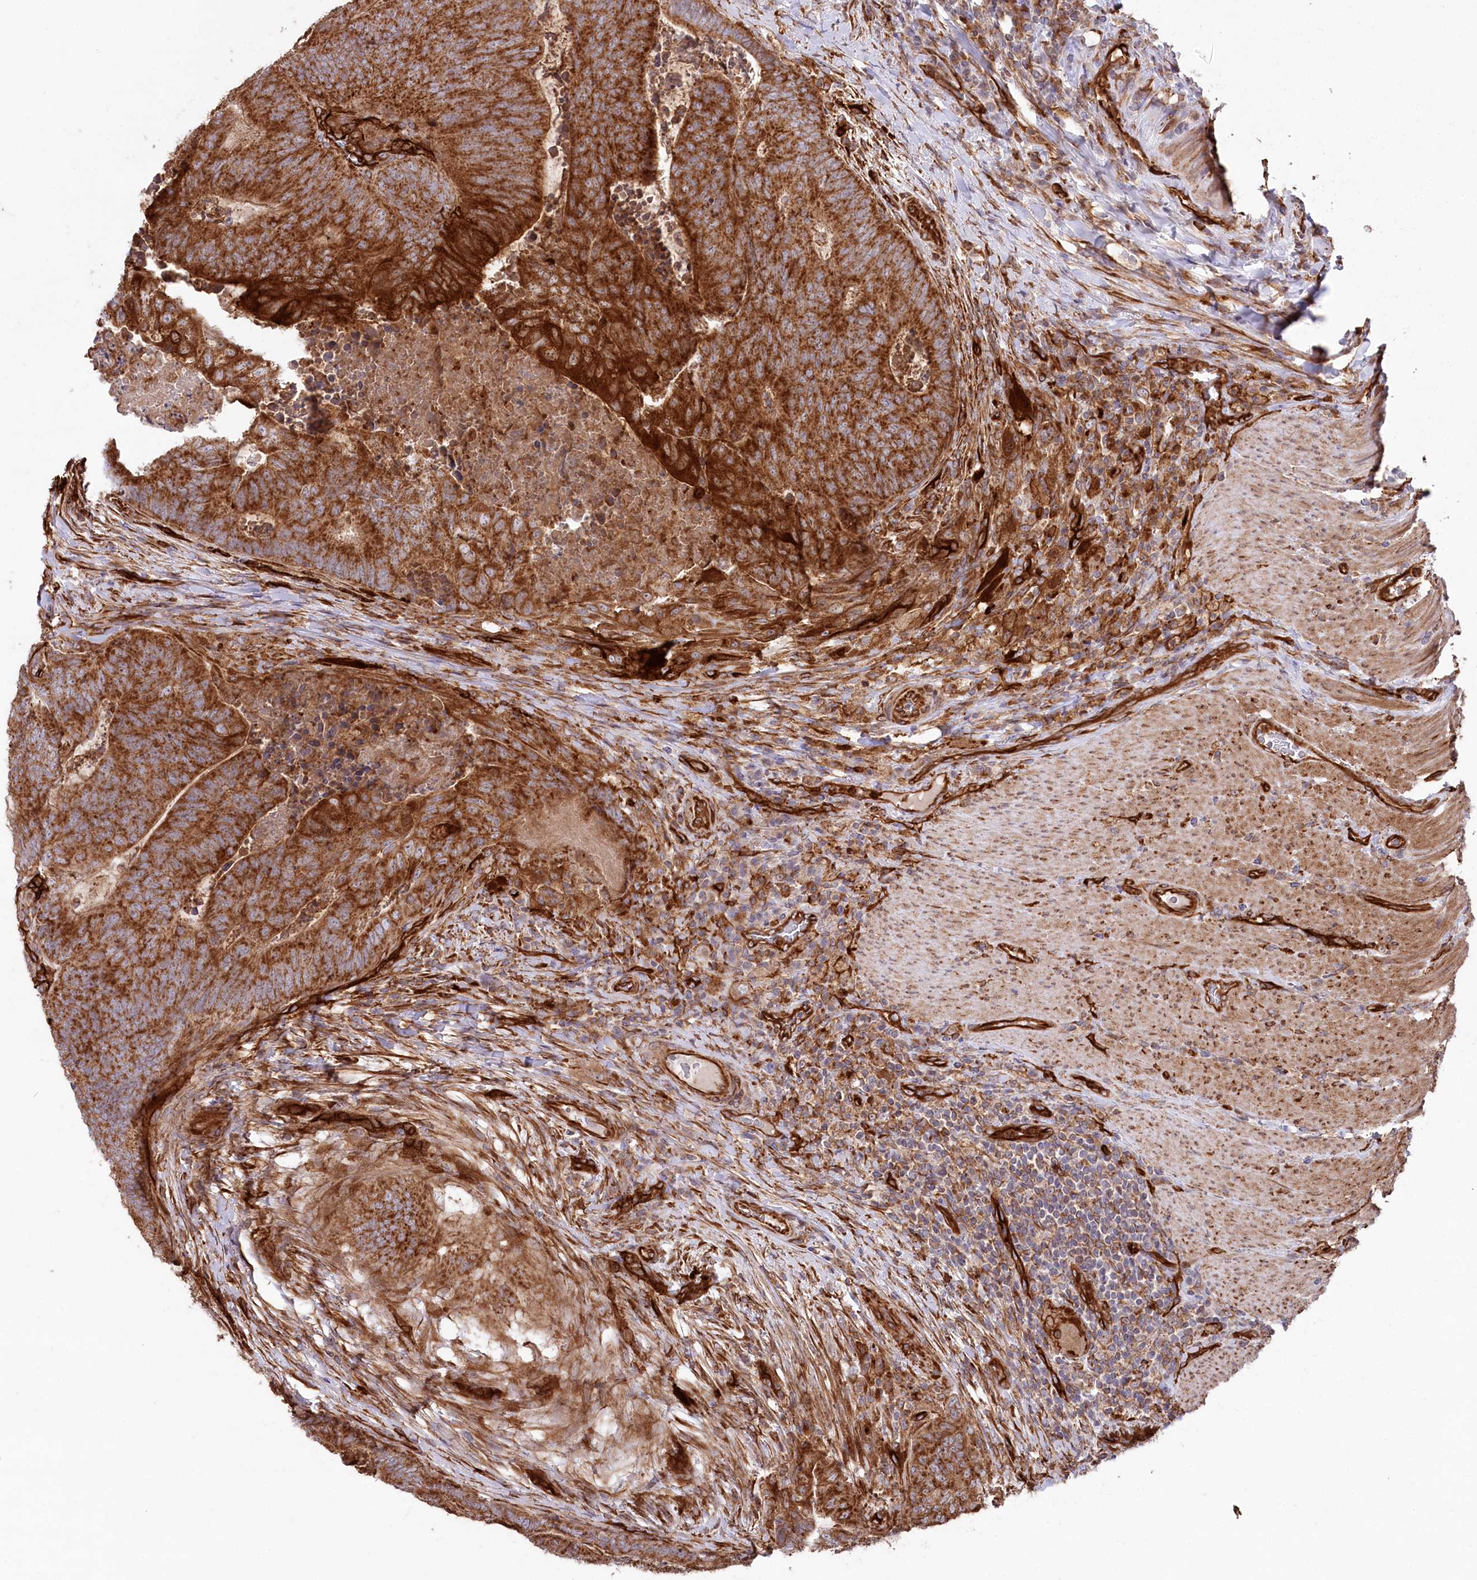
{"staining": {"intensity": "strong", "quantity": ">75%", "location": "cytoplasmic/membranous"}, "tissue": "colorectal cancer", "cell_type": "Tumor cells", "image_type": "cancer", "snomed": [{"axis": "morphology", "description": "Adenocarcinoma, NOS"}, {"axis": "topography", "description": "Colon"}], "caption": "Protein expression by IHC reveals strong cytoplasmic/membranous positivity in about >75% of tumor cells in colorectal adenocarcinoma. Using DAB (3,3'-diaminobenzidine) (brown) and hematoxylin (blue) stains, captured at high magnification using brightfield microscopy.", "gene": "MTPAP", "patient": {"sex": "female", "age": 67}}